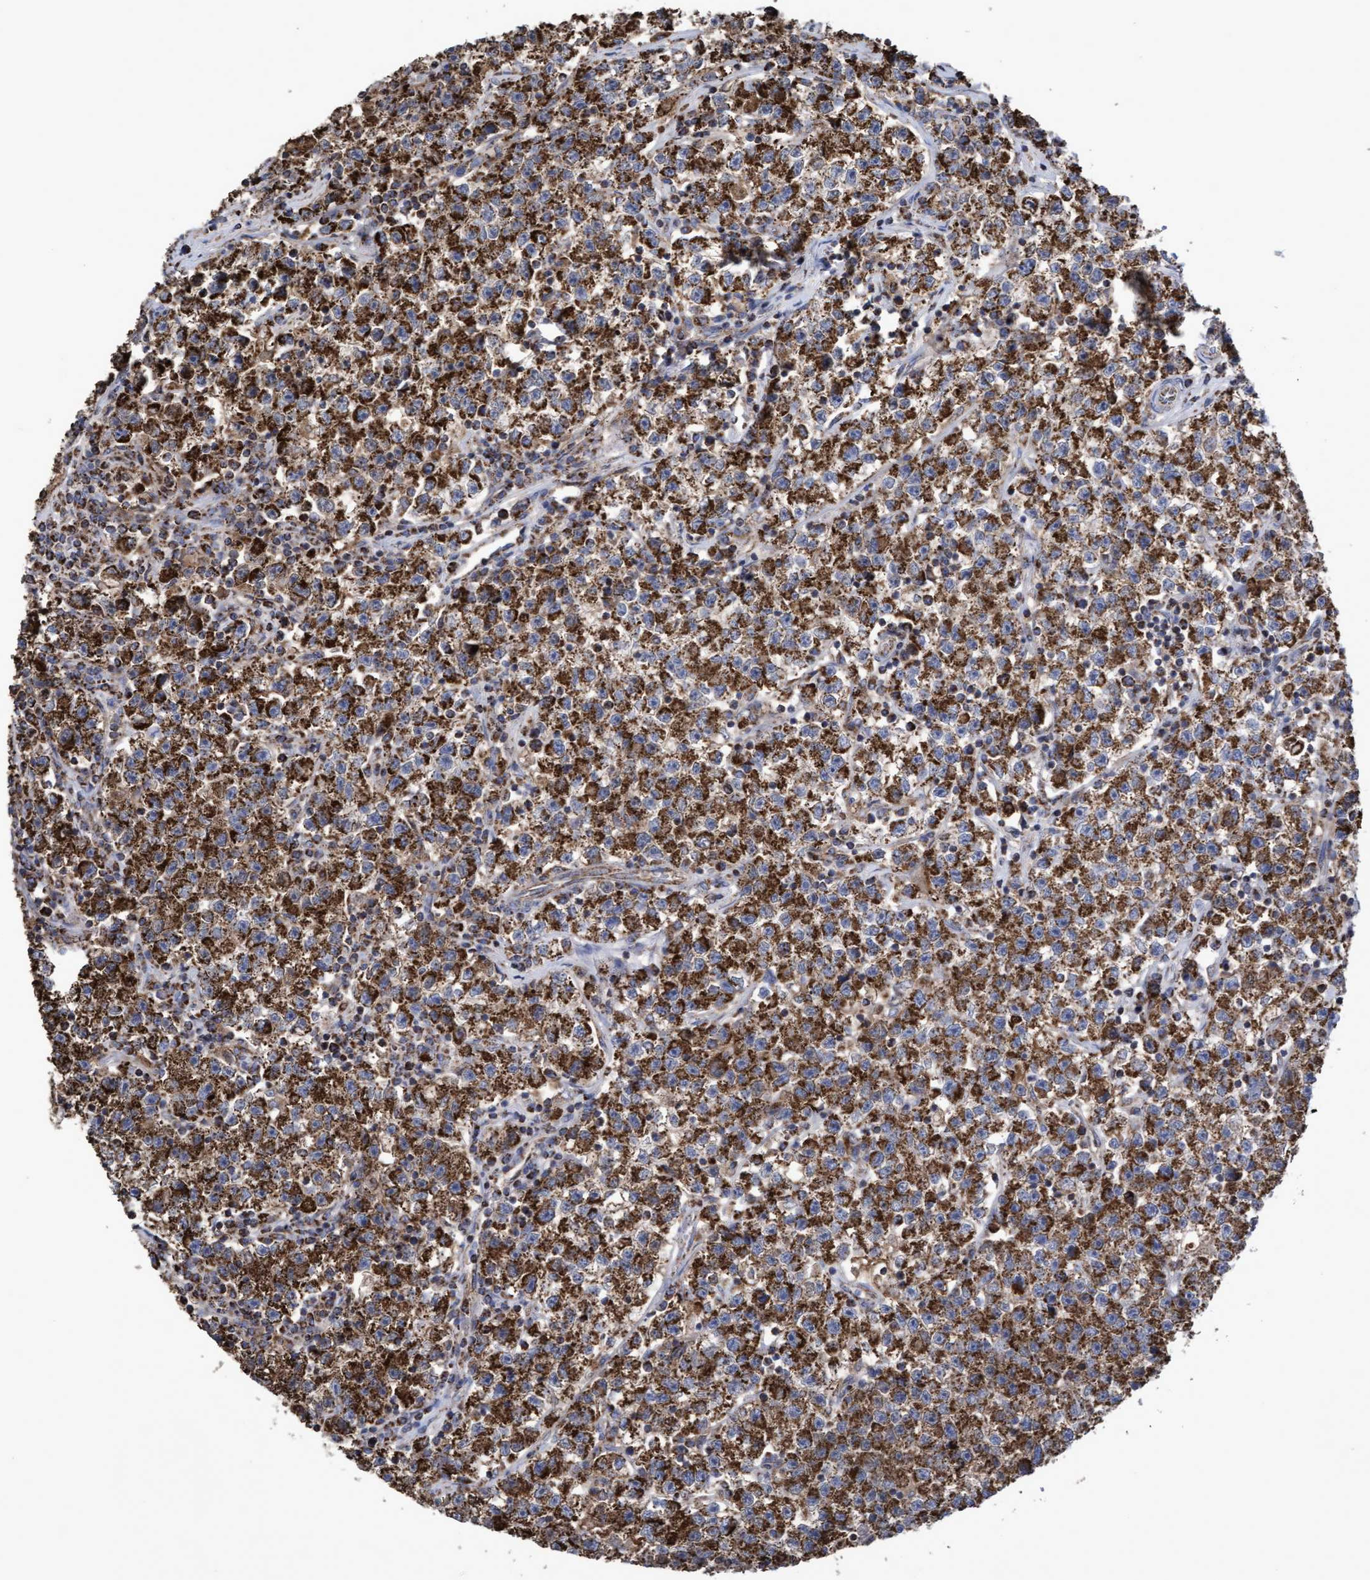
{"staining": {"intensity": "strong", "quantity": ">75%", "location": "cytoplasmic/membranous"}, "tissue": "testis cancer", "cell_type": "Tumor cells", "image_type": "cancer", "snomed": [{"axis": "morphology", "description": "Seminoma, NOS"}, {"axis": "topography", "description": "Testis"}], "caption": "About >75% of tumor cells in seminoma (testis) display strong cytoplasmic/membranous protein positivity as visualized by brown immunohistochemical staining.", "gene": "COBL", "patient": {"sex": "male", "age": 22}}